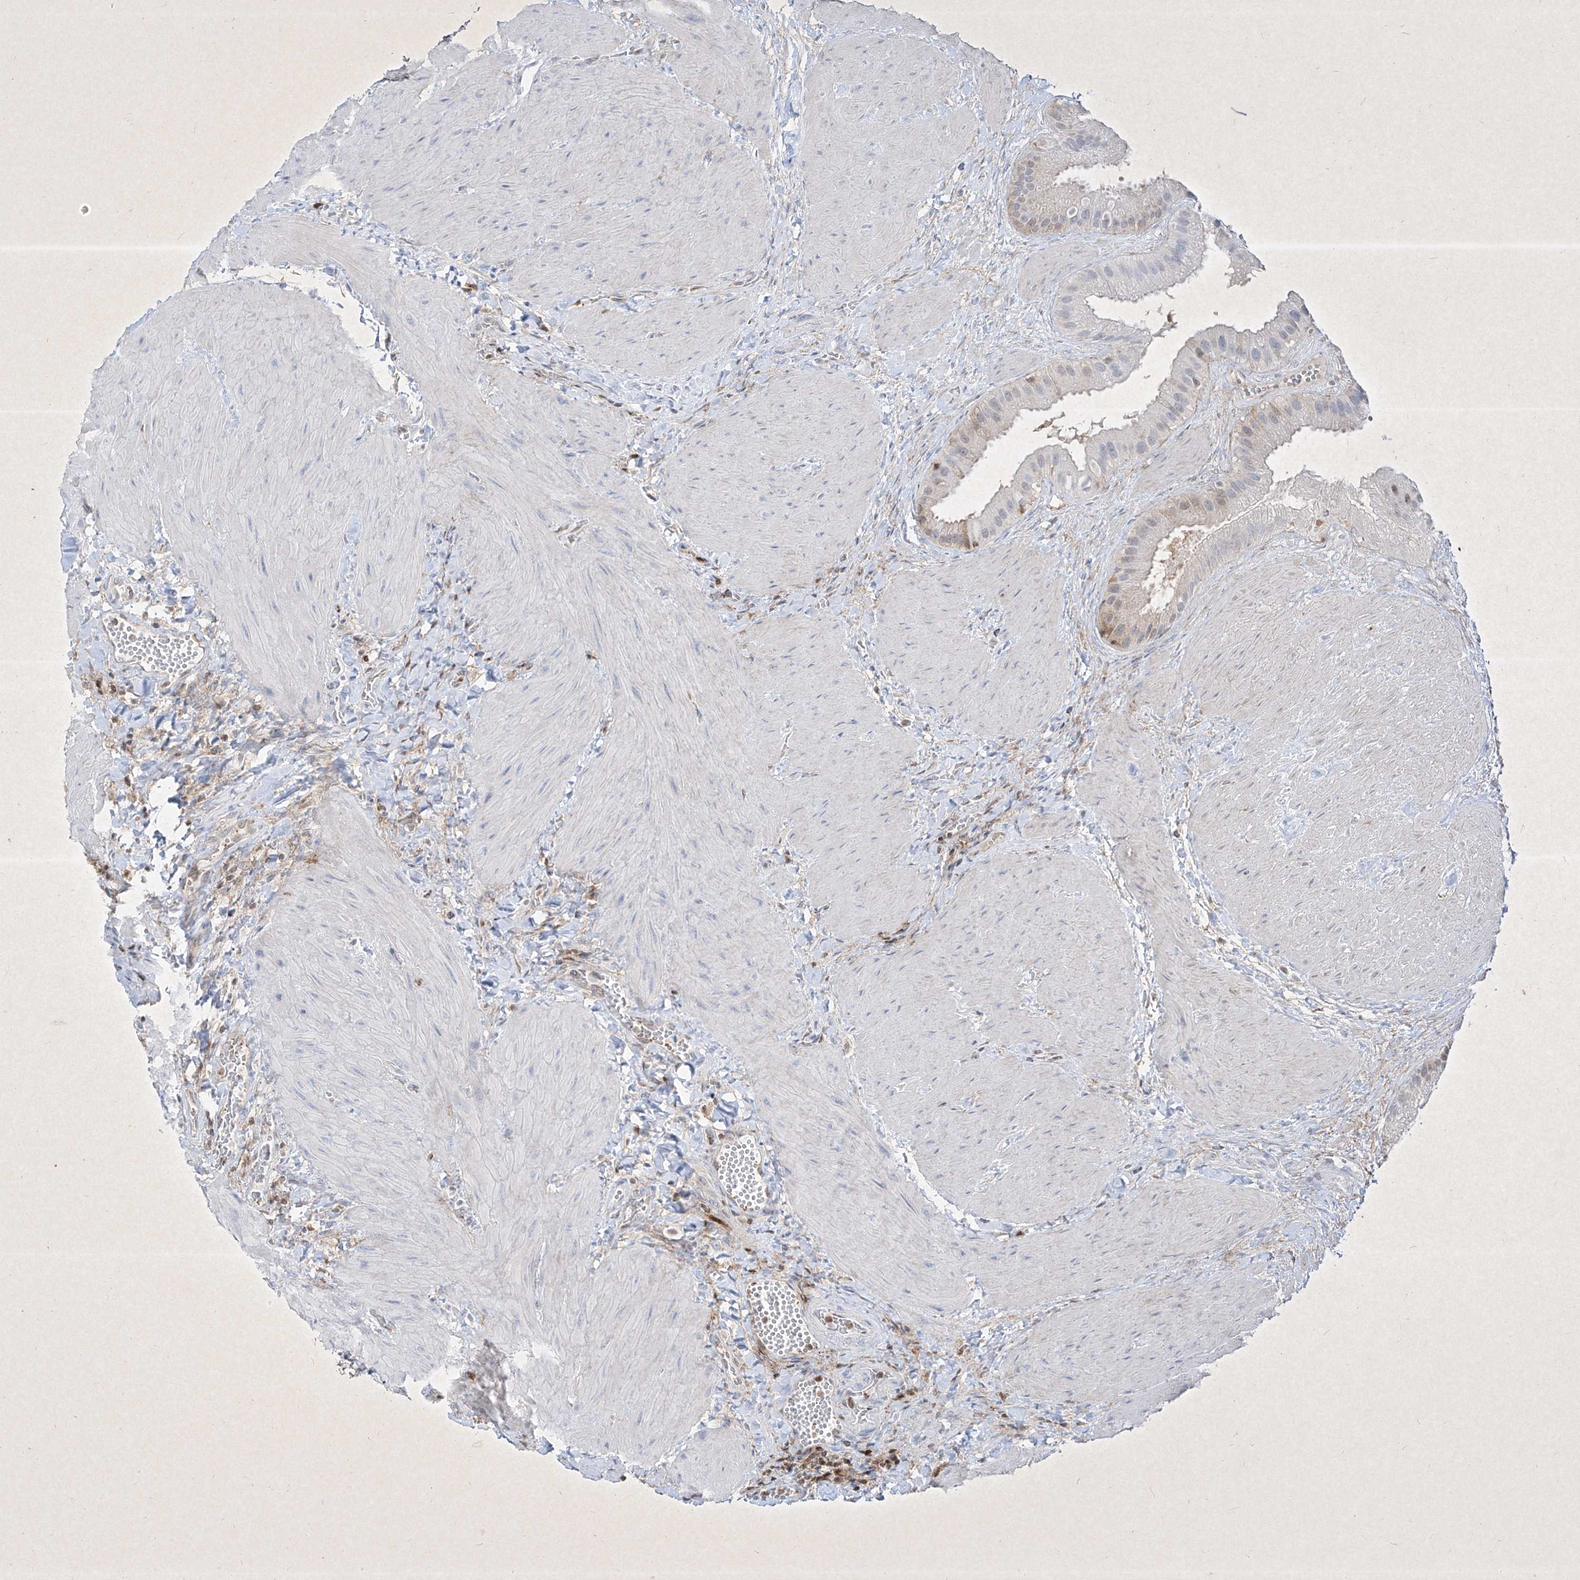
{"staining": {"intensity": "weak", "quantity": "<25%", "location": "cytoplasmic/membranous"}, "tissue": "gallbladder", "cell_type": "Glandular cells", "image_type": "normal", "snomed": [{"axis": "morphology", "description": "Normal tissue, NOS"}, {"axis": "topography", "description": "Gallbladder"}], "caption": "Gallbladder stained for a protein using immunohistochemistry (IHC) exhibits no expression glandular cells.", "gene": "PSMB10", "patient": {"sex": "male", "age": 55}}